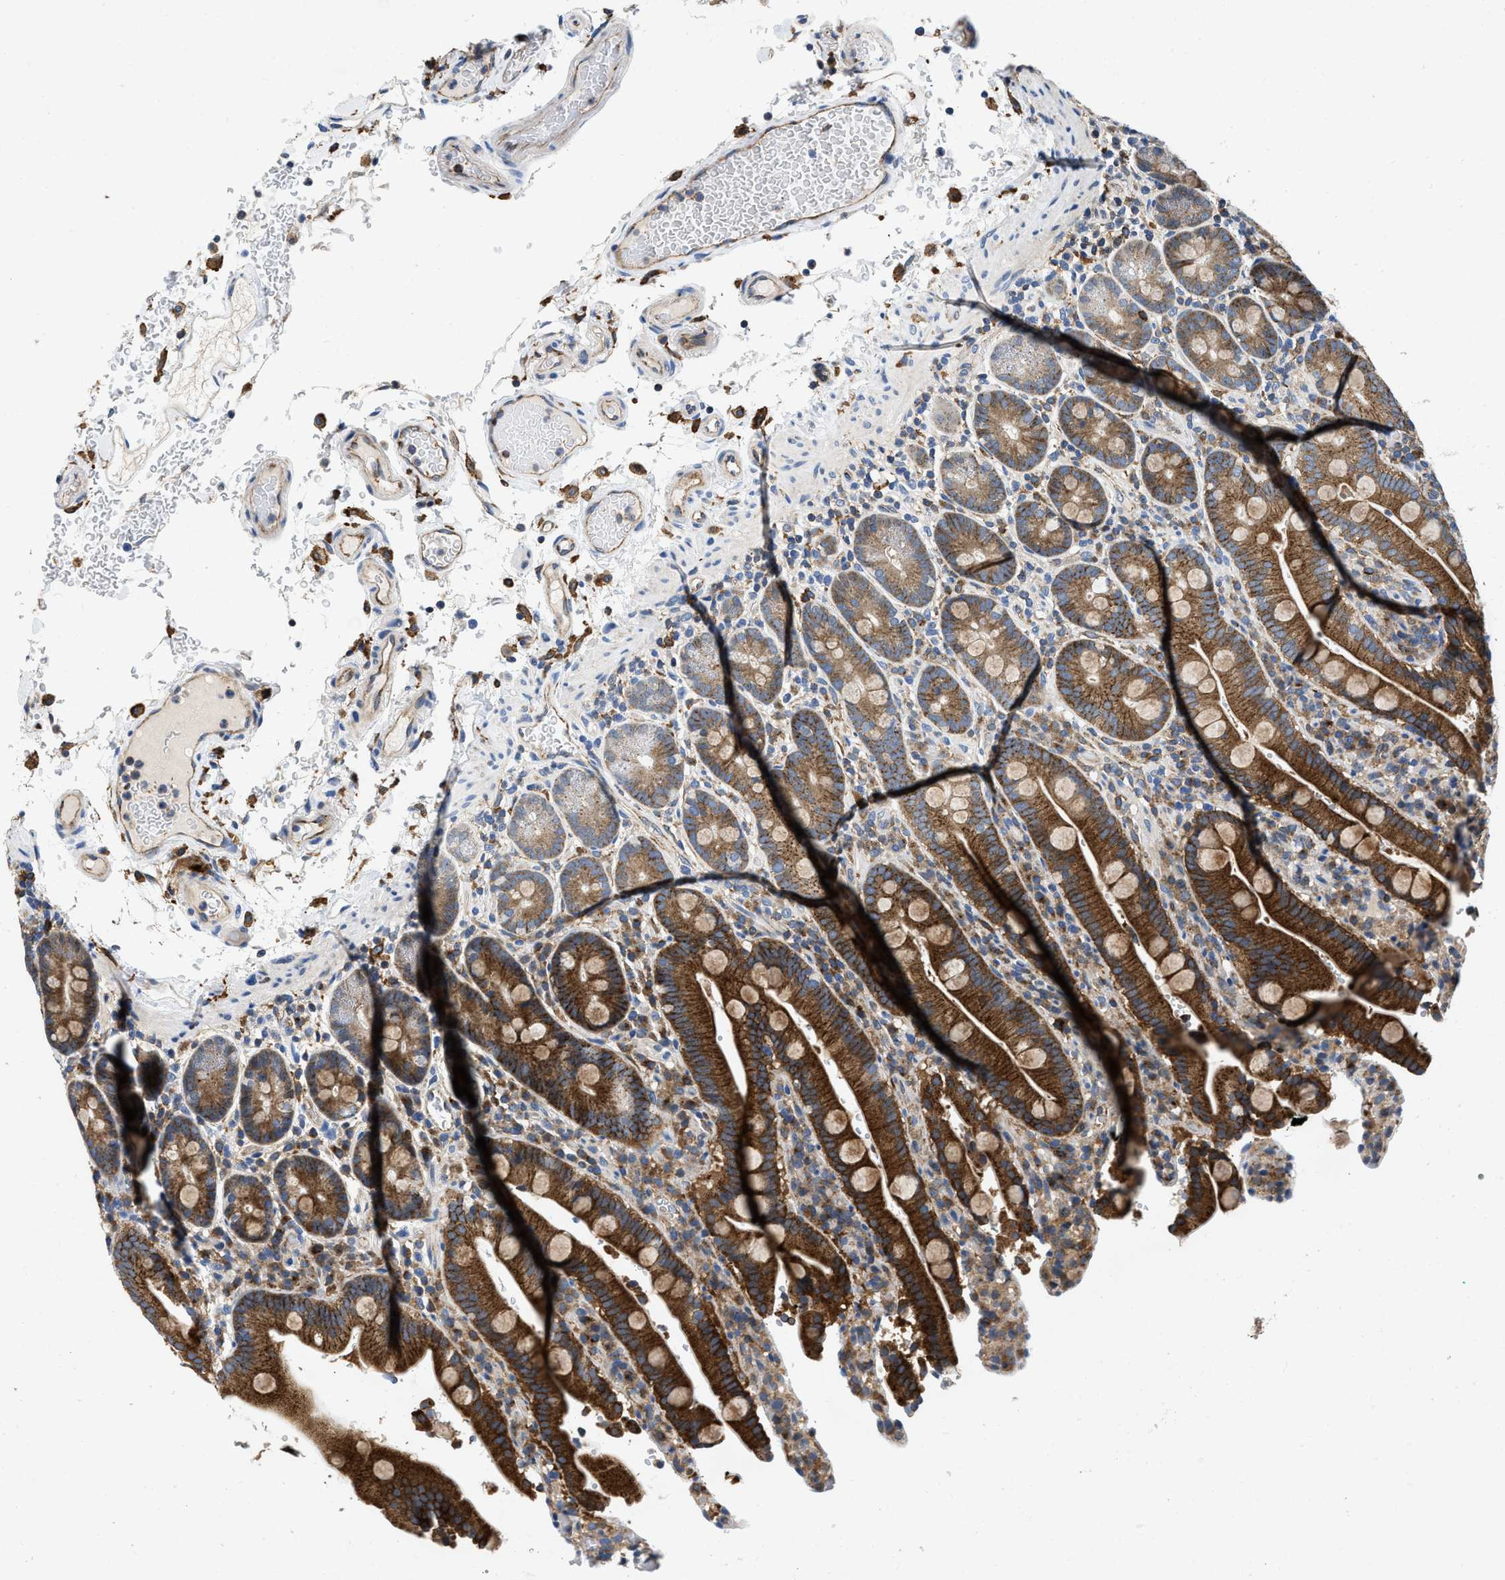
{"staining": {"intensity": "strong", "quantity": ">75%", "location": "cytoplasmic/membranous"}, "tissue": "duodenum", "cell_type": "Glandular cells", "image_type": "normal", "snomed": [{"axis": "morphology", "description": "Normal tissue, NOS"}, {"axis": "topography", "description": "Small intestine, NOS"}], "caption": "This photomicrograph displays immunohistochemistry (IHC) staining of normal duodenum, with high strong cytoplasmic/membranous expression in about >75% of glandular cells.", "gene": "ENPP4", "patient": {"sex": "female", "age": 71}}